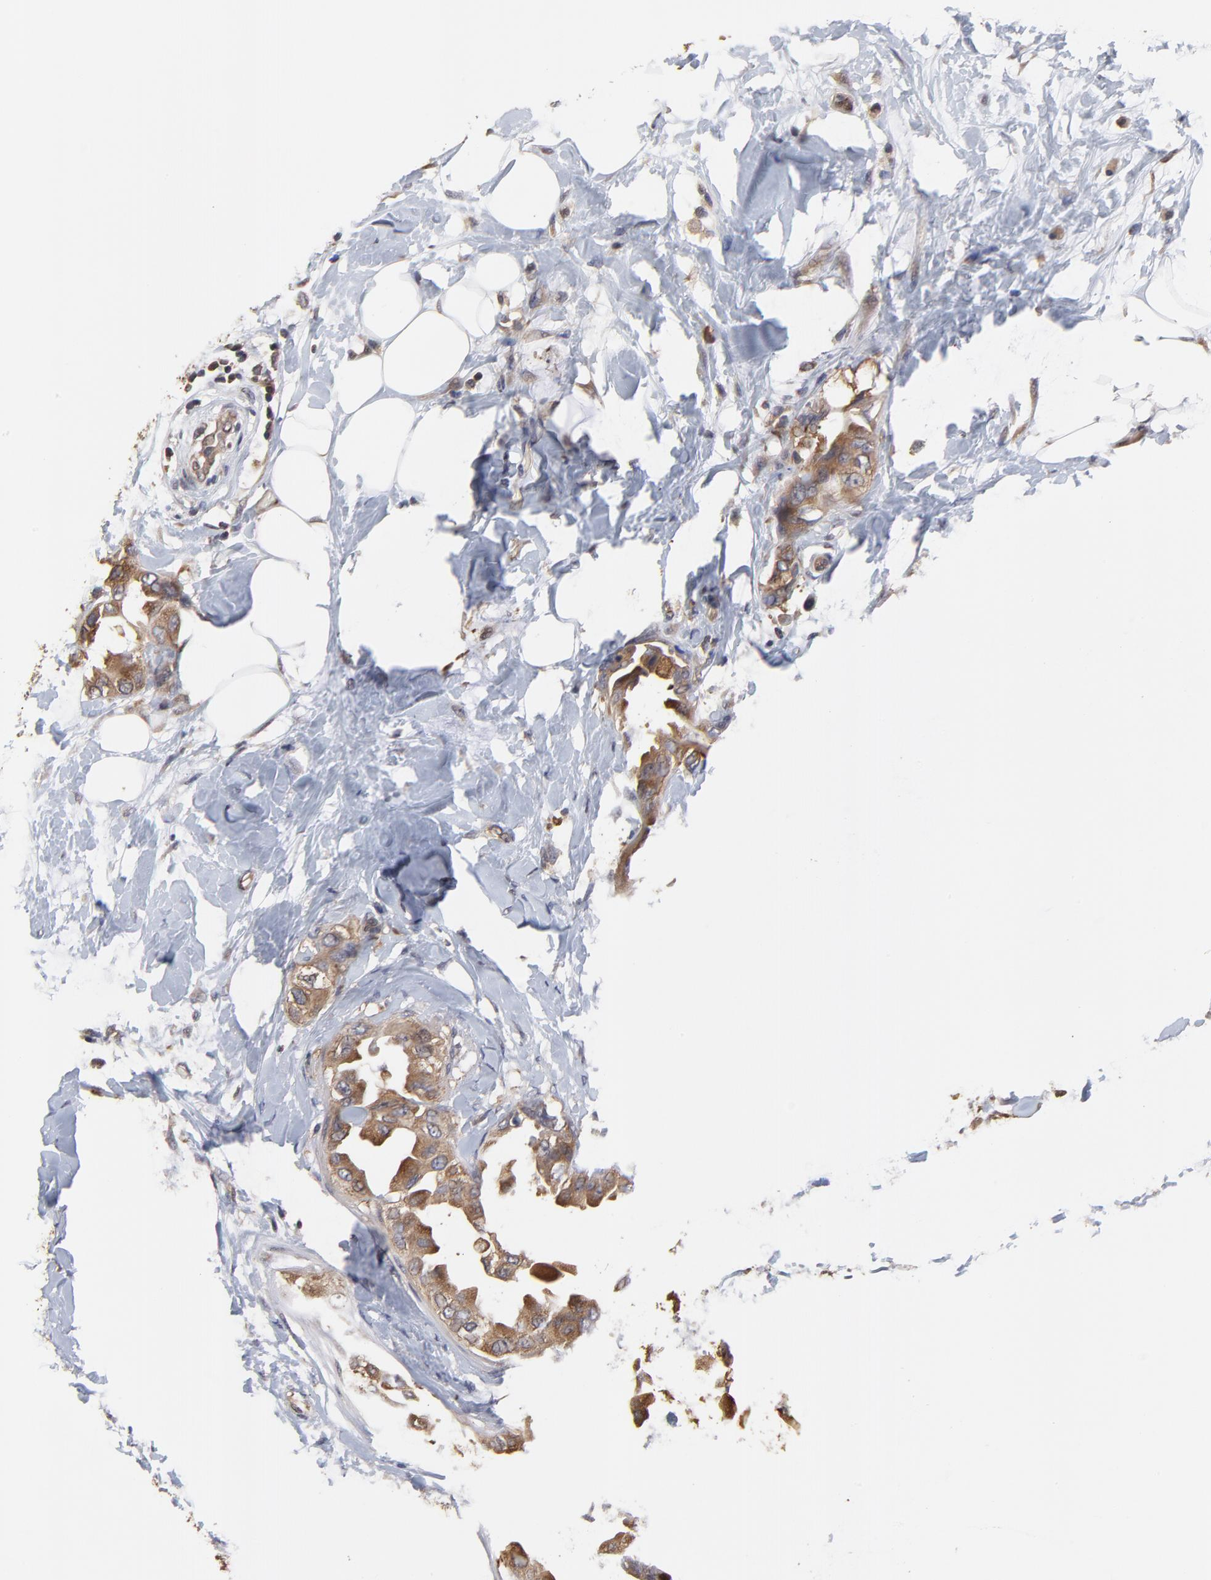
{"staining": {"intensity": "moderate", "quantity": ">75%", "location": "cytoplasmic/membranous"}, "tissue": "breast cancer", "cell_type": "Tumor cells", "image_type": "cancer", "snomed": [{"axis": "morphology", "description": "Duct carcinoma"}, {"axis": "topography", "description": "Breast"}], "caption": "Moderate cytoplasmic/membranous staining is present in approximately >75% of tumor cells in breast cancer (intraductal carcinoma). The protein of interest is shown in brown color, while the nuclei are stained blue.", "gene": "CCT2", "patient": {"sex": "female", "age": 40}}